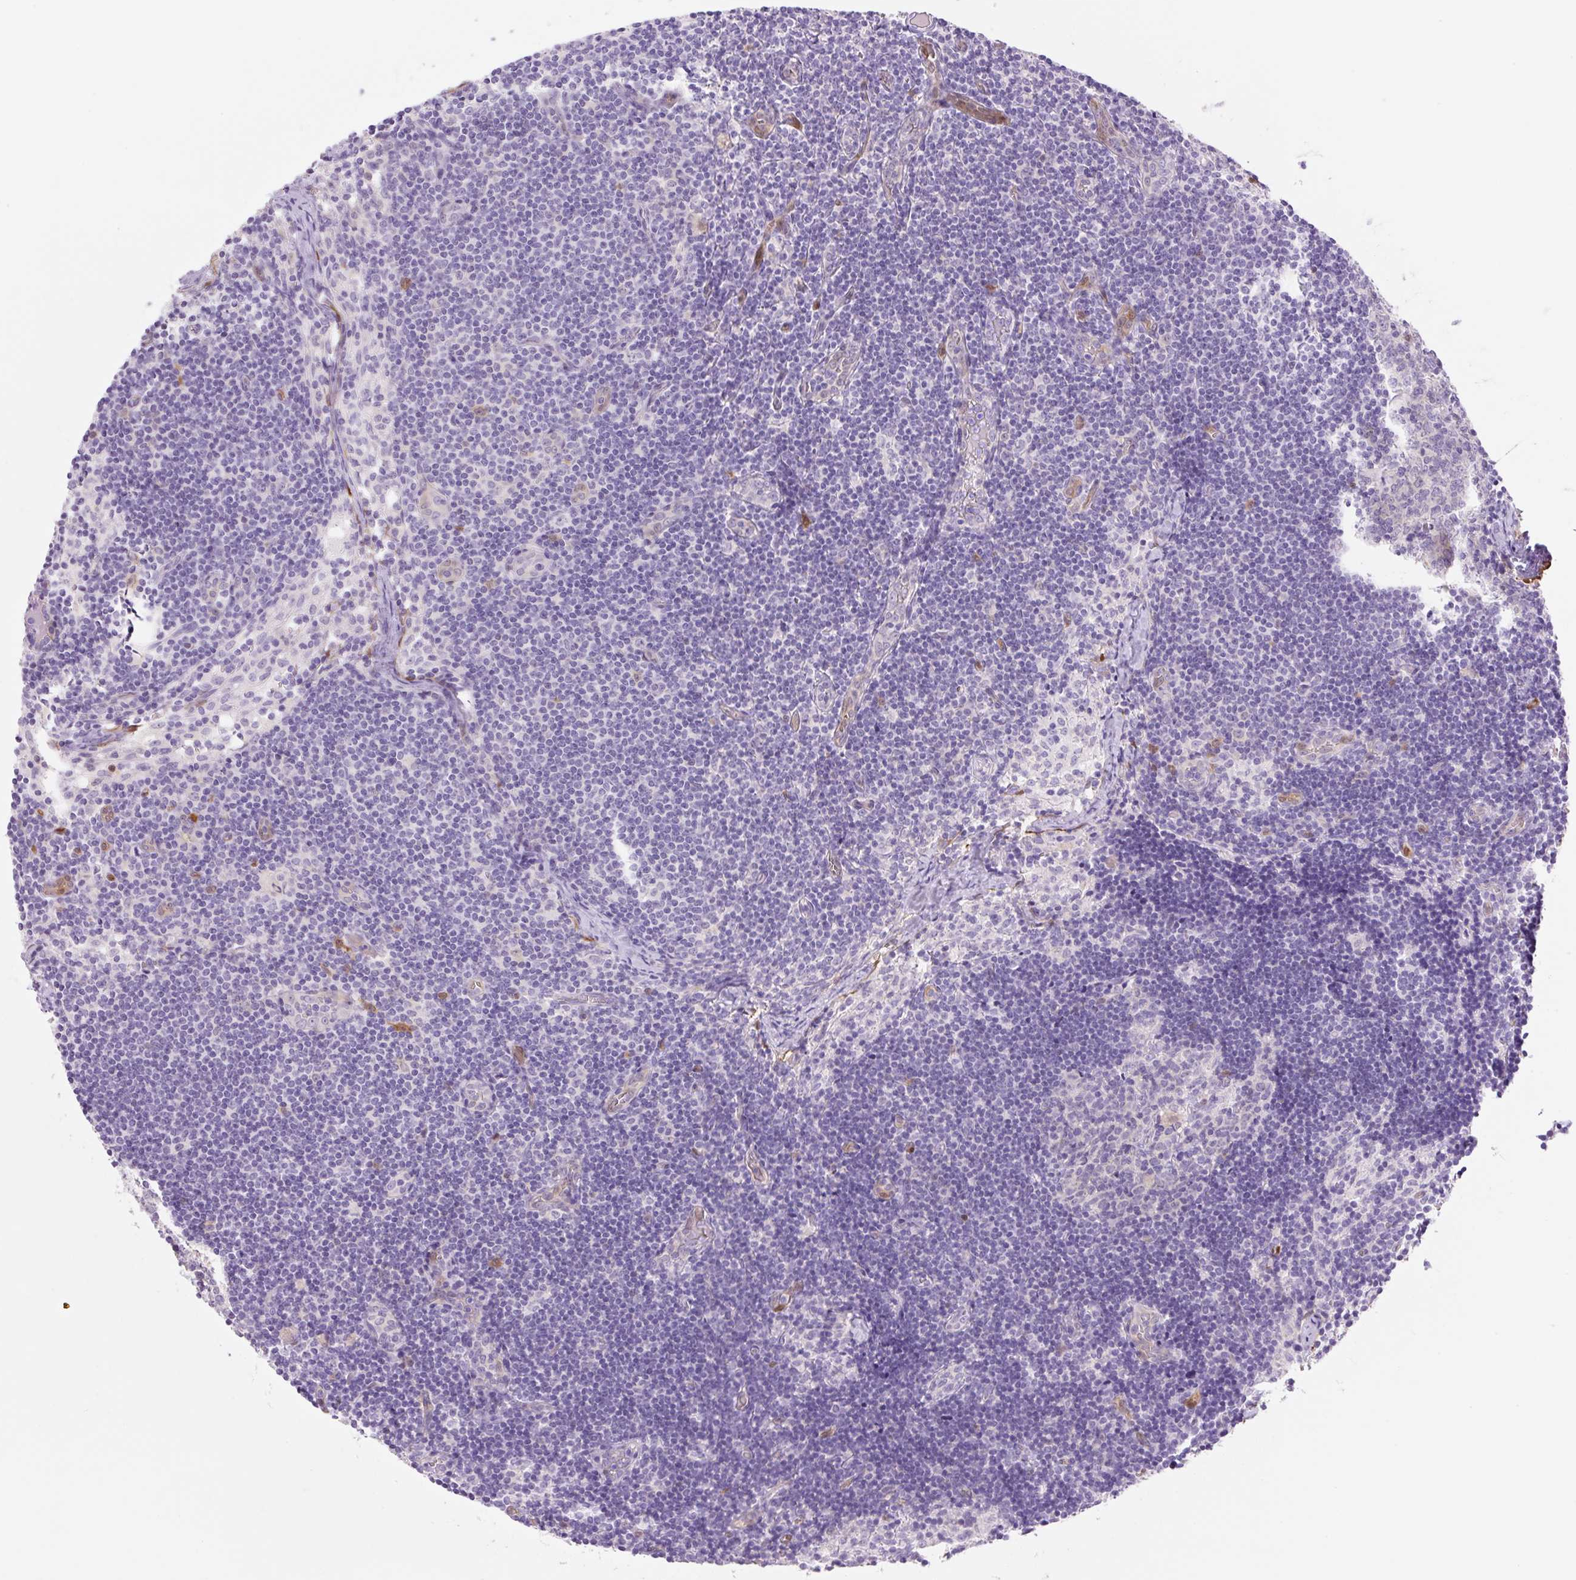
{"staining": {"intensity": "negative", "quantity": "none", "location": "none"}, "tissue": "lymph node", "cell_type": "Germinal center cells", "image_type": "normal", "snomed": [{"axis": "morphology", "description": "Normal tissue, NOS"}, {"axis": "topography", "description": "Lymph node"}], "caption": "IHC micrograph of unremarkable lymph node stained for a protein (brown), which shows no expression in germinal center cells.", "gene": "FABP5", "patient": {"sex": "female", "age": 31}}